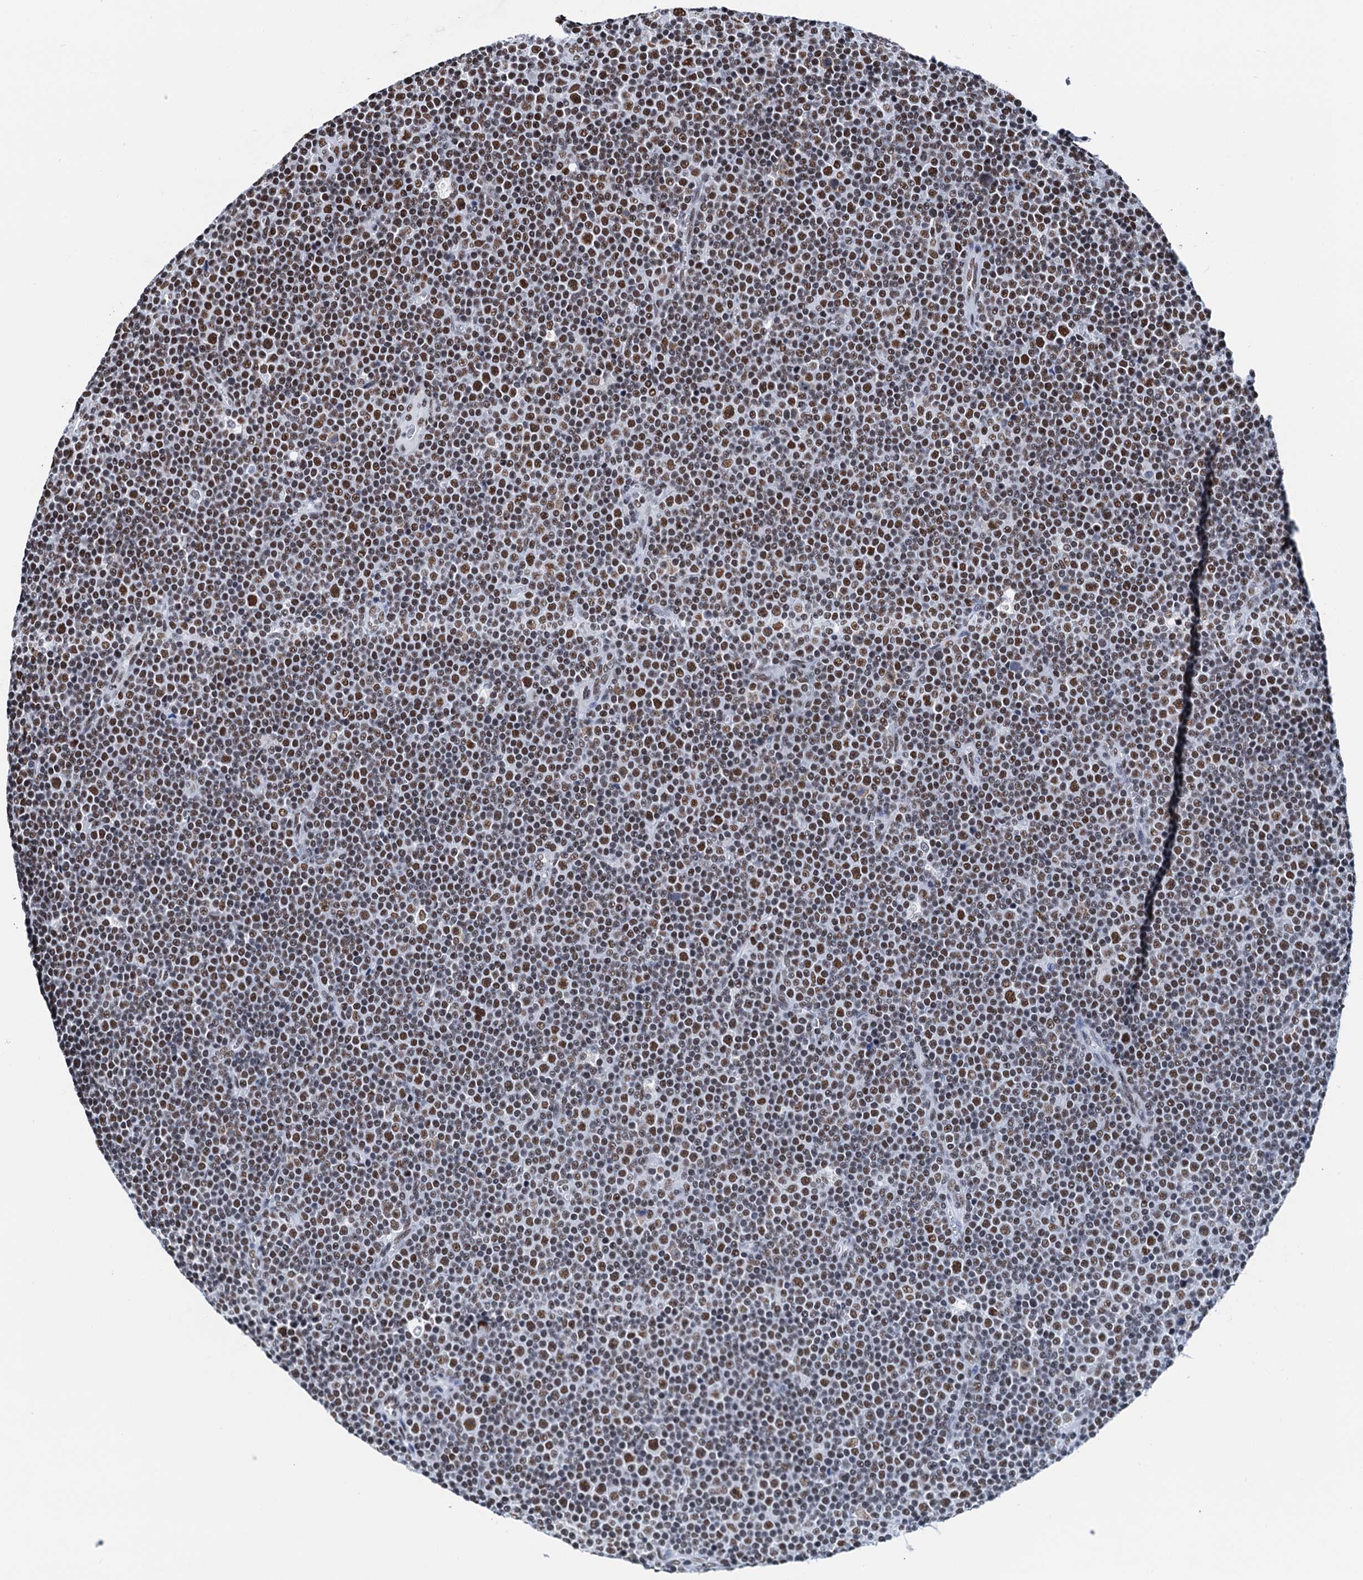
{"staining": {"intensity": "moderate", "quantity": ">75%", "location": "nuclear"}, "tissue": "lymphoma", "cell_type": "Tumor cells", "image_type": "cancer", "snomed": [{"axis": "morphology", "description": "Malignant lymphoma, non-Hodgkin's type, Low grade"}, {"axis": "topography", "description": "Lymph node"}], "caption": "A brown stain labels moderate nuclear staining of a protein in low-grade malignant lymphoma, non-Hodgkin's type tumor cells.", "gene": "SLTM", "patient": {"sex": "female", "age": 67}}